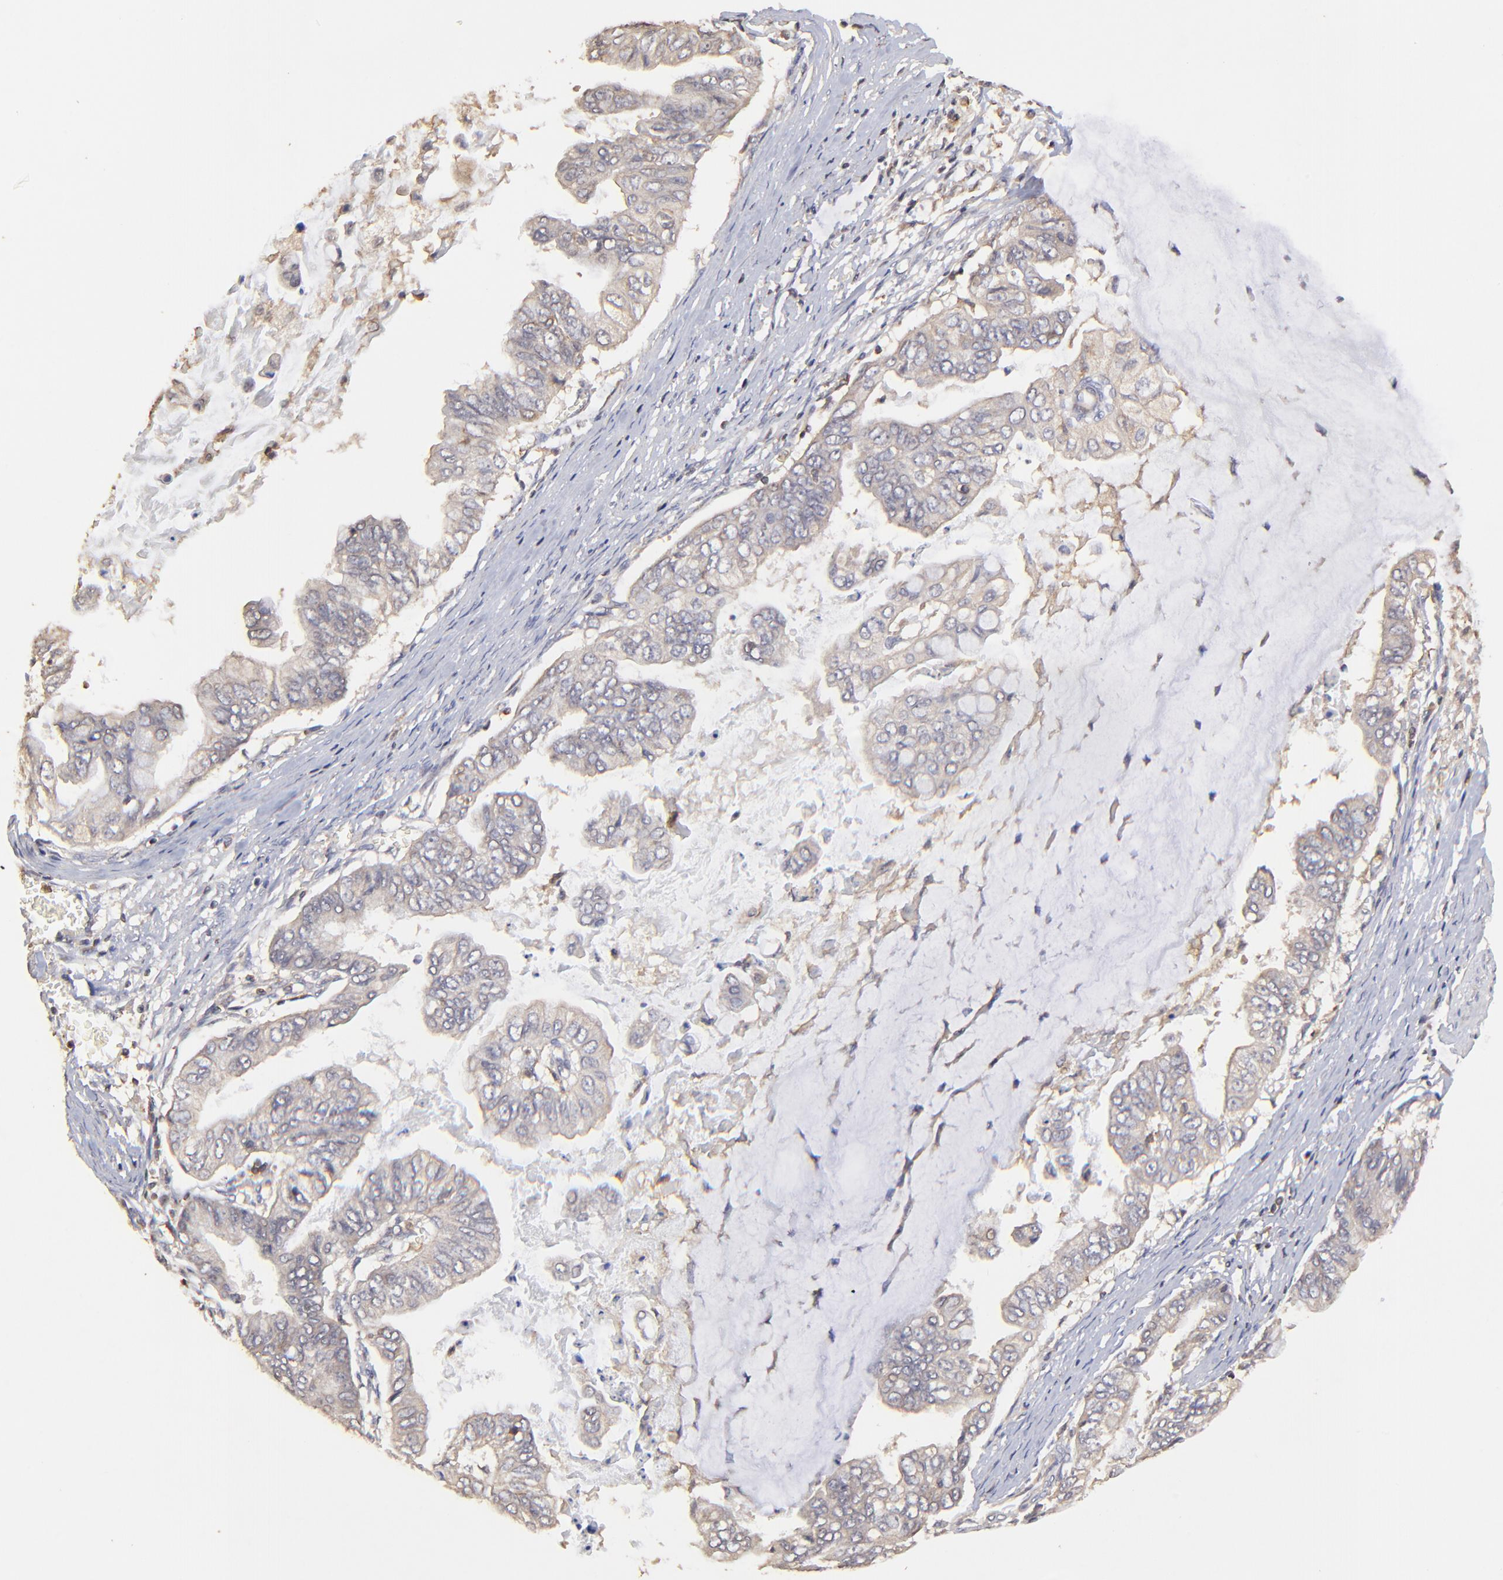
{"staining": {"intensity": "moderate", "quantity": ">75%", "location": "cytoplasmic/membranous"}, "tissue": "stomach cancer", "cell_type": "Tumor cells", "image_type": "cancer", "snomed": [{"axis": "morphology", "description": "Adenocarcinoma, NOS"}, {"axis": "topography", "description": "Stomach, upper"}], "caption": "Protein analysis of stomach adenocarcinoma tissue shows moderate cytoplasmic/membranous positivity in approximately >75% of tumor cells. (DAB IHC, brown staining for protein, blue staining for nuclei).", "gene": "STON2", "patient": {"sex": "male", "age": 80}}